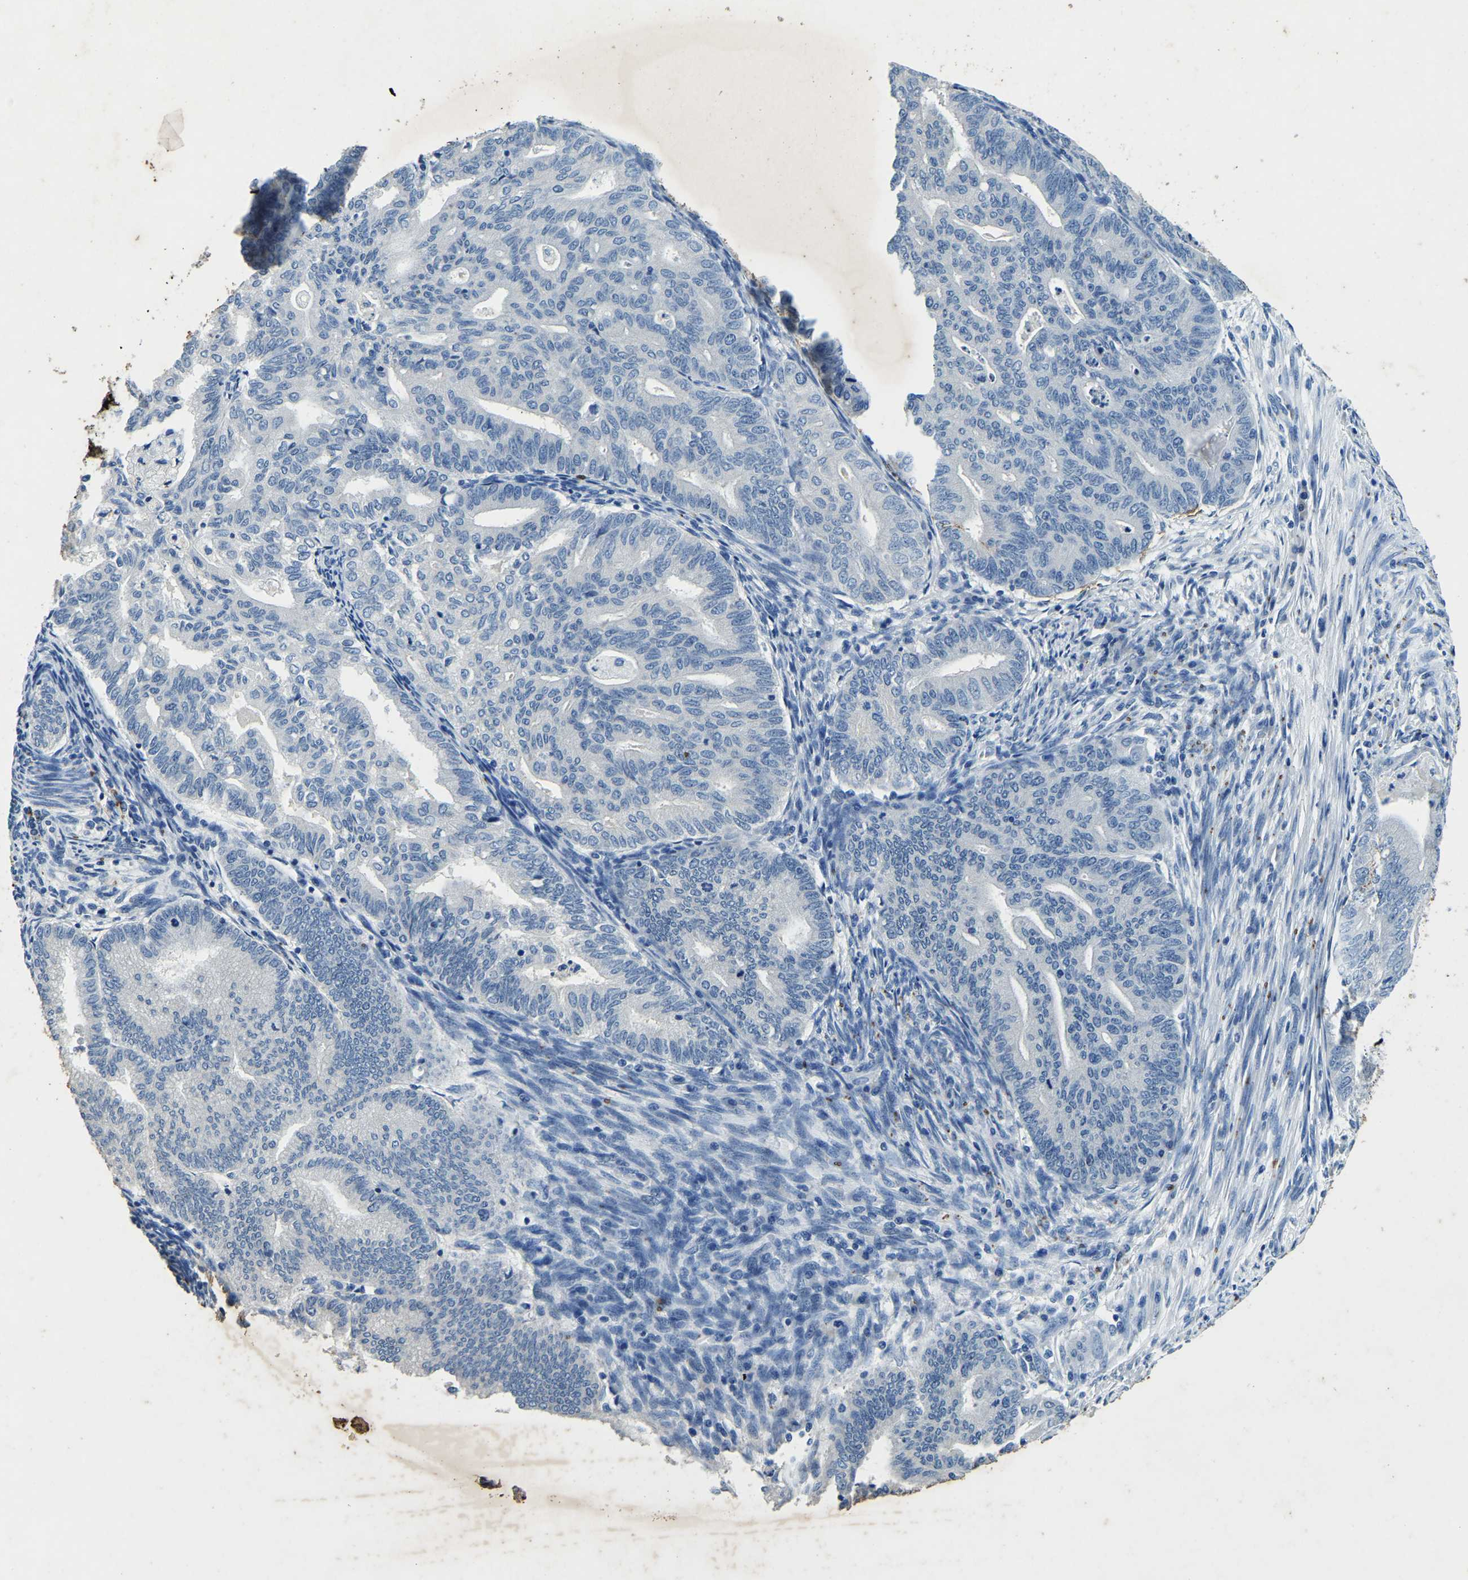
{"staining": {"intensity": "negative", "quantity": "none", "location": "none"}, "tissue": "endometrial cancer", "cell_type": "Tumor cells", "image_type": "cancer", "snomed": [{"axis": "morphology", "description": "Polyp, NOS"}, {"axis": "morphology", "description": "Adenocarcinoma, NOS"}, {"axis": "morphology", "description": "Adenoma, NOS"}, {"axis": "topography", "description": "Endometrium"}], "caption": "Immunohistochemistry (IHC) of human endometrial polyp shows no staining in tumor cells. (IHC, brightfield microscopy, high magnification).", "gene": "UBN2", "patient": {"sex": "female", "age": 79}}